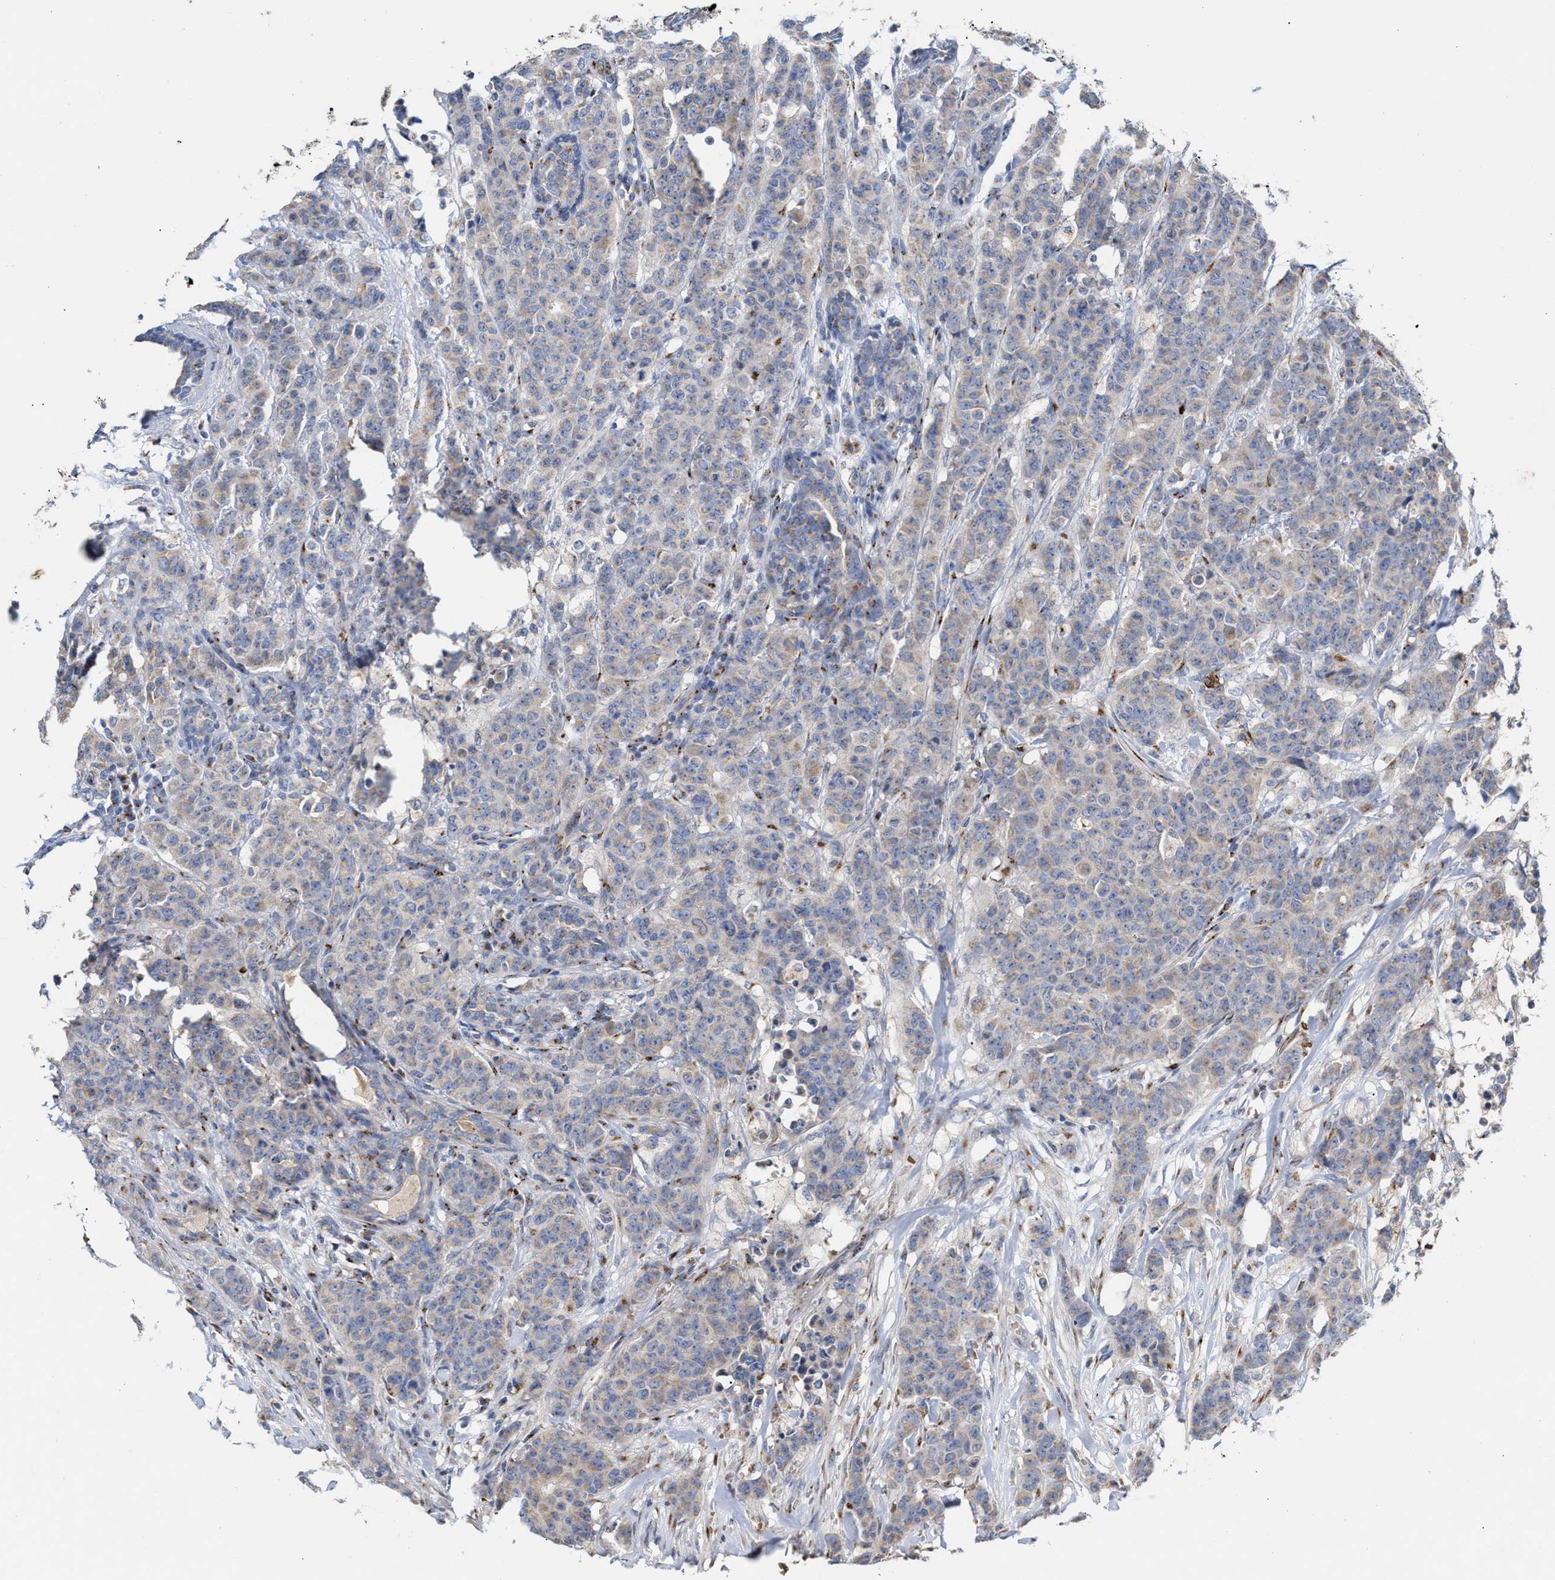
{"staining": {"intensity": "weak", "quantity": ">75%", "location": "cytoplasmic/membranous"}, "tissue": "breast cancer", "cell_type": "Tumor cells", "image_type": "cancer", "snomed": [{"axis": "morphology", "description": "Normal tissue, NOS"}, {"axis": "morphology", "description": "Duct carcinoma"}, {"axis": "topography", "description": "Breast"}], "caption": "Weak cytoplasmic/membranous staining for a protein is identified in about >75% of tumor cells of breast cancer (invasive ductal carcinoma) using immunohistochemistry (IHC).", "gene": "CCL2", "patient": {"sex": "female", "age": 40}}